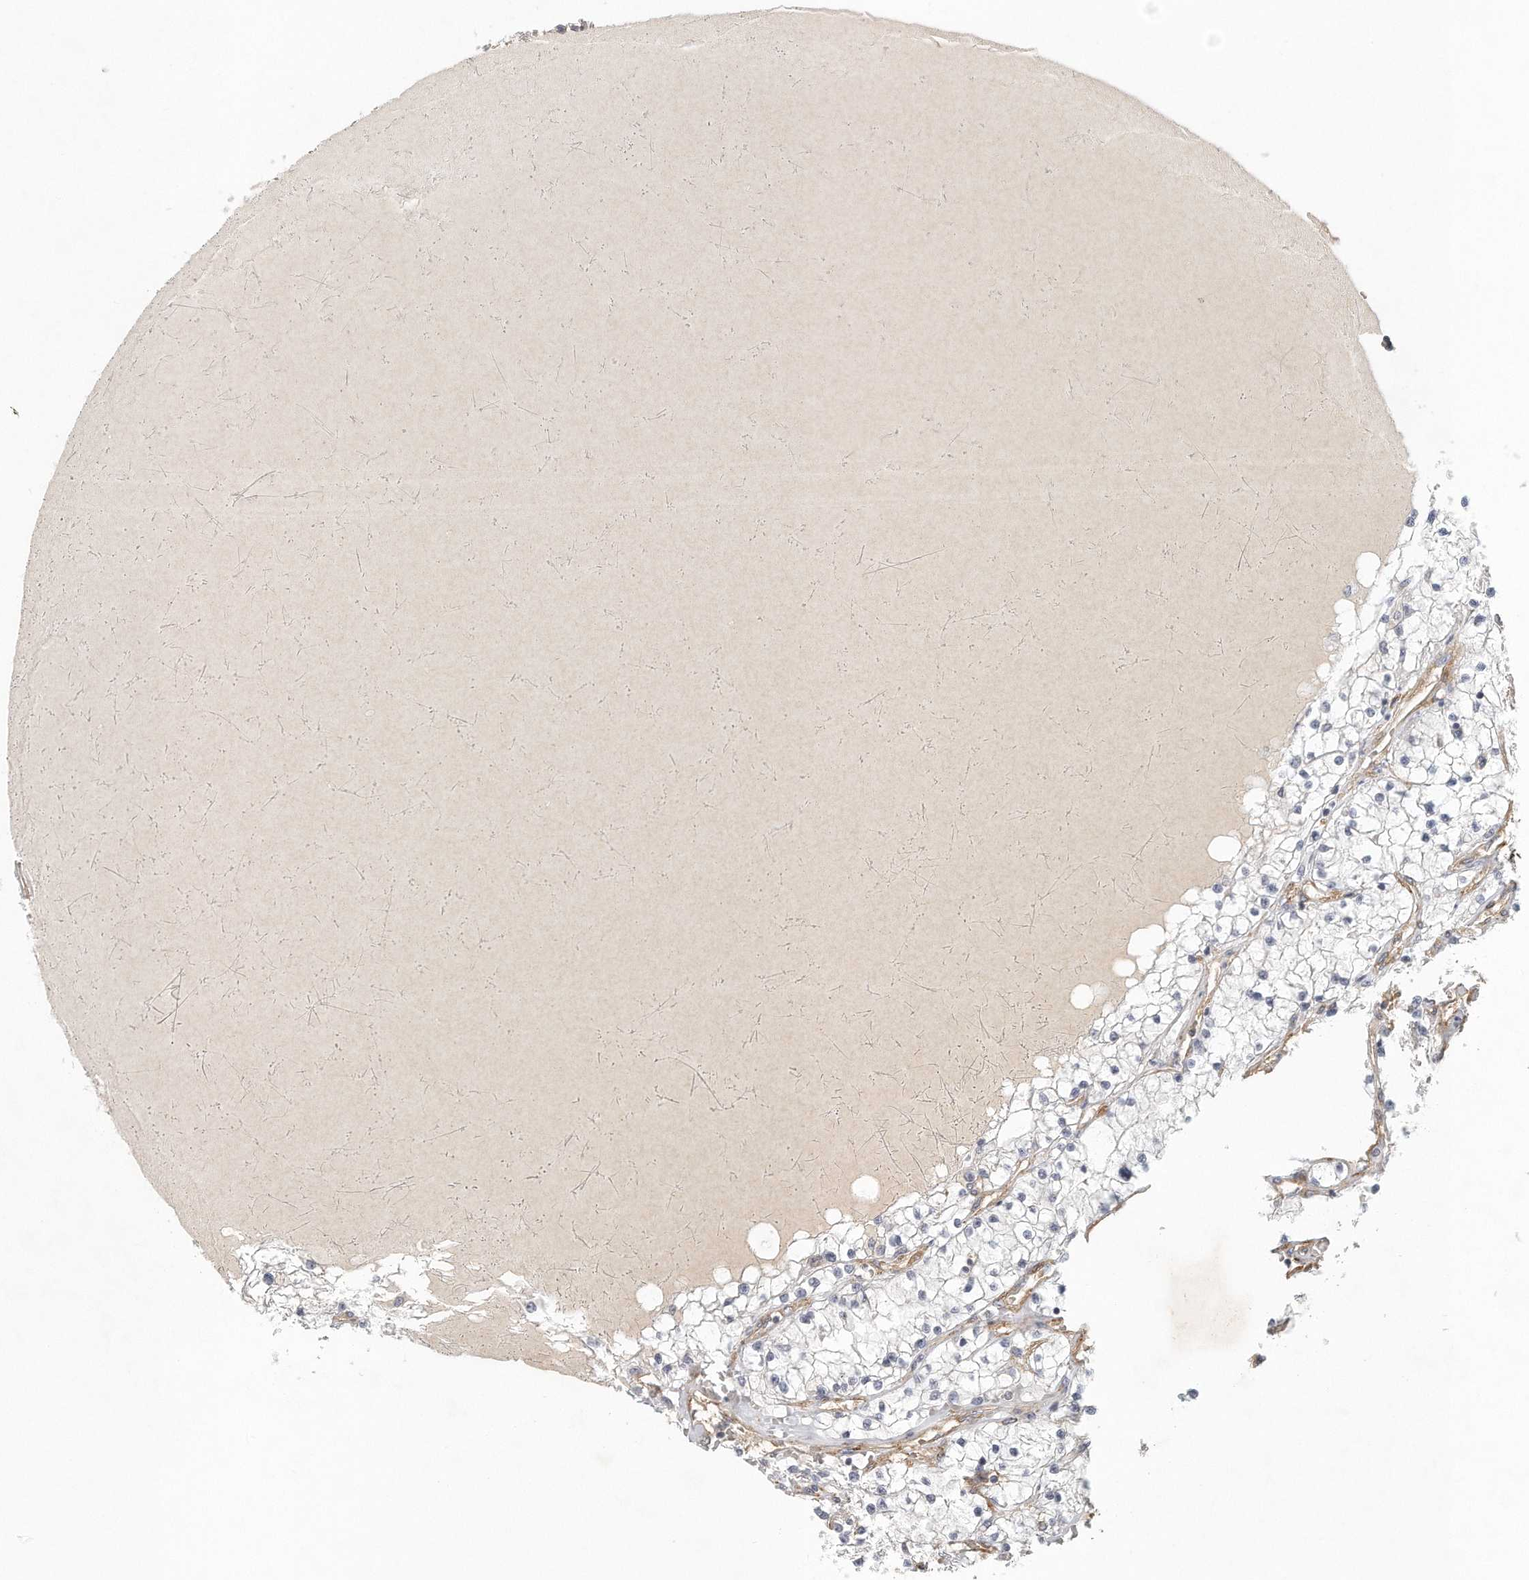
{"staining": {"intensity": "negative", "quantity": "none", "location": "none"}, "tissue": "renal cancer", "cell_type": "Tumor cells", "image_type": "cancer", "snomed": [{"axis": "morphology", "description": "Normal tissue, NOS"}, {"axis": "morphology", "description": "Adenocarcinoma, NOS"}, {"axis": "topography", "description": "Kidney"}], "caption": "High magnification brightfield microscopy of adenocarcinoma (renal) stained with DAB (brown) and counterstained with hematoxylin (blue): tumor cells show no significant positivity.", "gene": "MTERF4", "patient": {"sex": "male", "age": 68}}